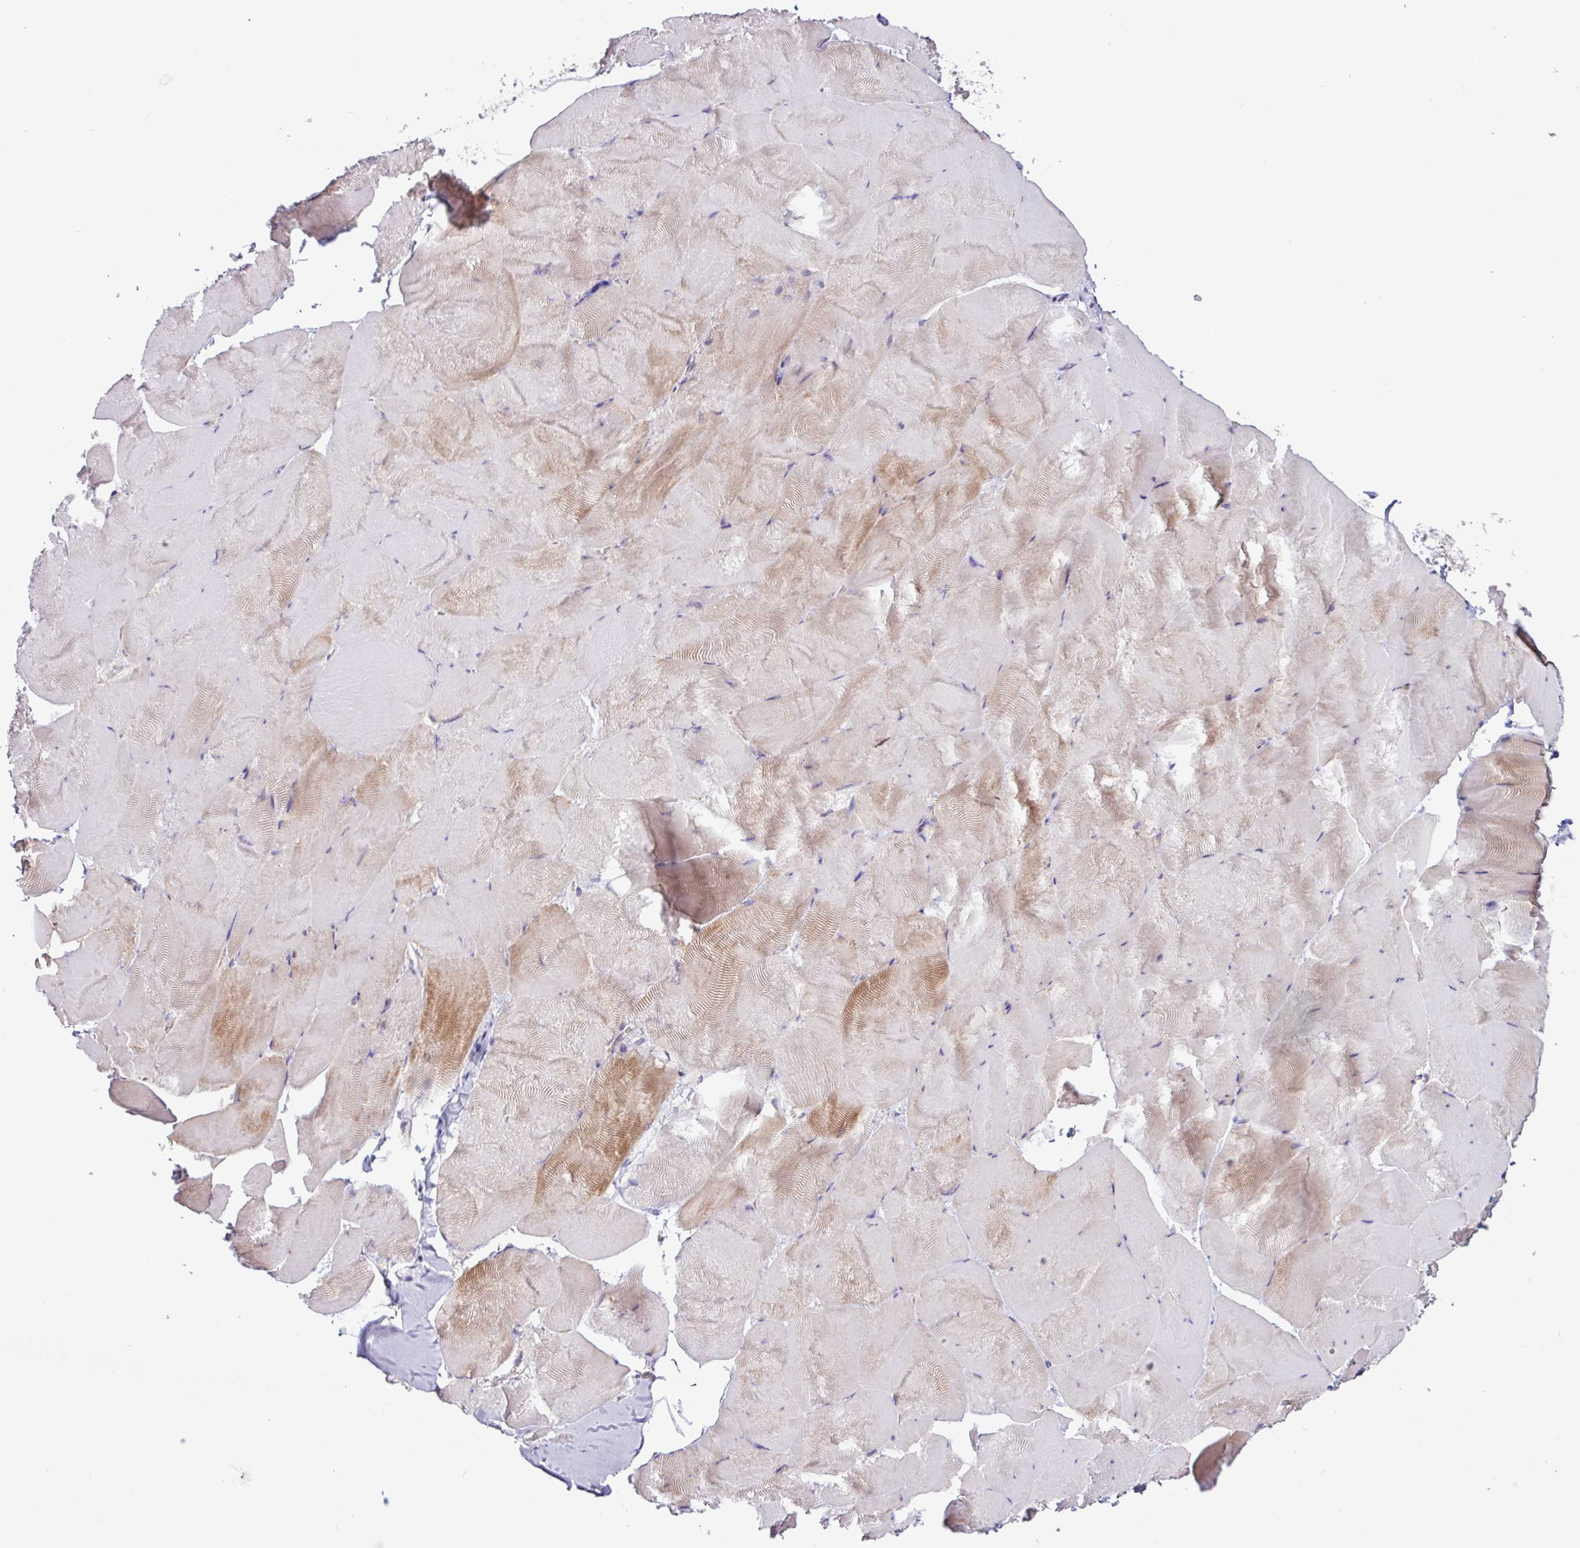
{"staining": {"intensity": "moderate", "quantity": "25%-75%", "location": "cytoplasmic/membranous"}, "tissue": "skeletal muscle", "cell_type": "Myocytes", "image_type": "normal", "snomed": [{"axis": "morphology", "description": "Normal tissue, NOS"}, {"axis": "topography", "description": "Skeletal muscle"}], "caption": "The immunohistochemical stain highlights moderate cytoplasmic/membranous expression in myocytes of unremarkable skeletal muscle. The staining was performed using DAB to visualize the protein expression in brown, while the nuclei were stained in blue with hematoxylin (Magnification: 20x).", "gene": "ACTR3B", "patient": {"sex": "female", "age": 64}}